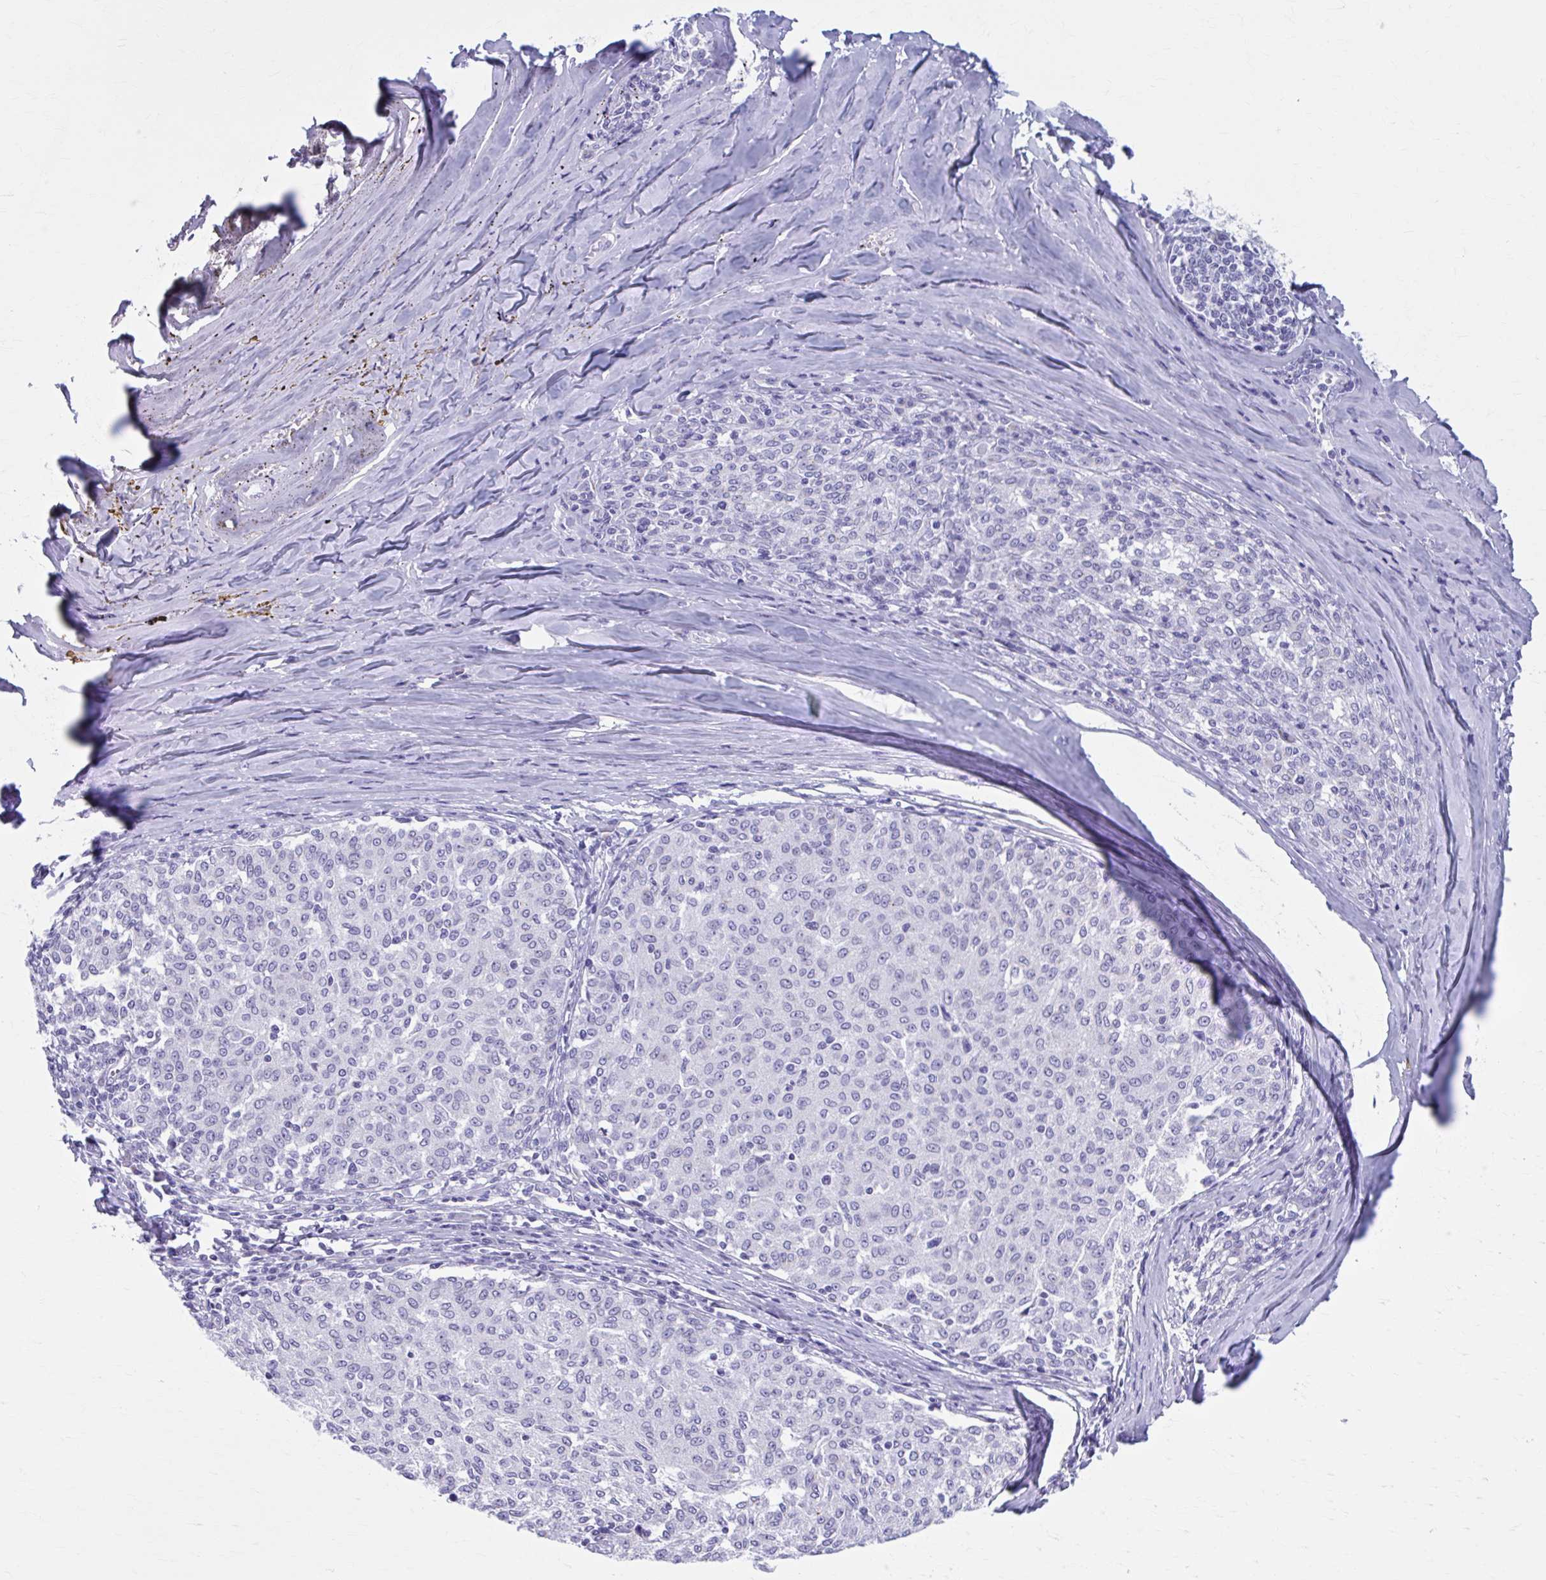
{"staining": {"intensity": "negative", "quantity": "none", "location": "none"}, "tissue": "melanoma", "cell_type": "Tumor cells", "image_type": "cancer", "snomed": [{"axis": "morphology", "description": "Malignant melanoma, NOS"}, {"axis": "topography", "description": "Skin"}], "caption": "DAB immunohistochemical staining of melanoma exhibits no significant expression in tumor cells.", "gene": "KCNE2", "patient": {"sex": "female", "age": 72}}